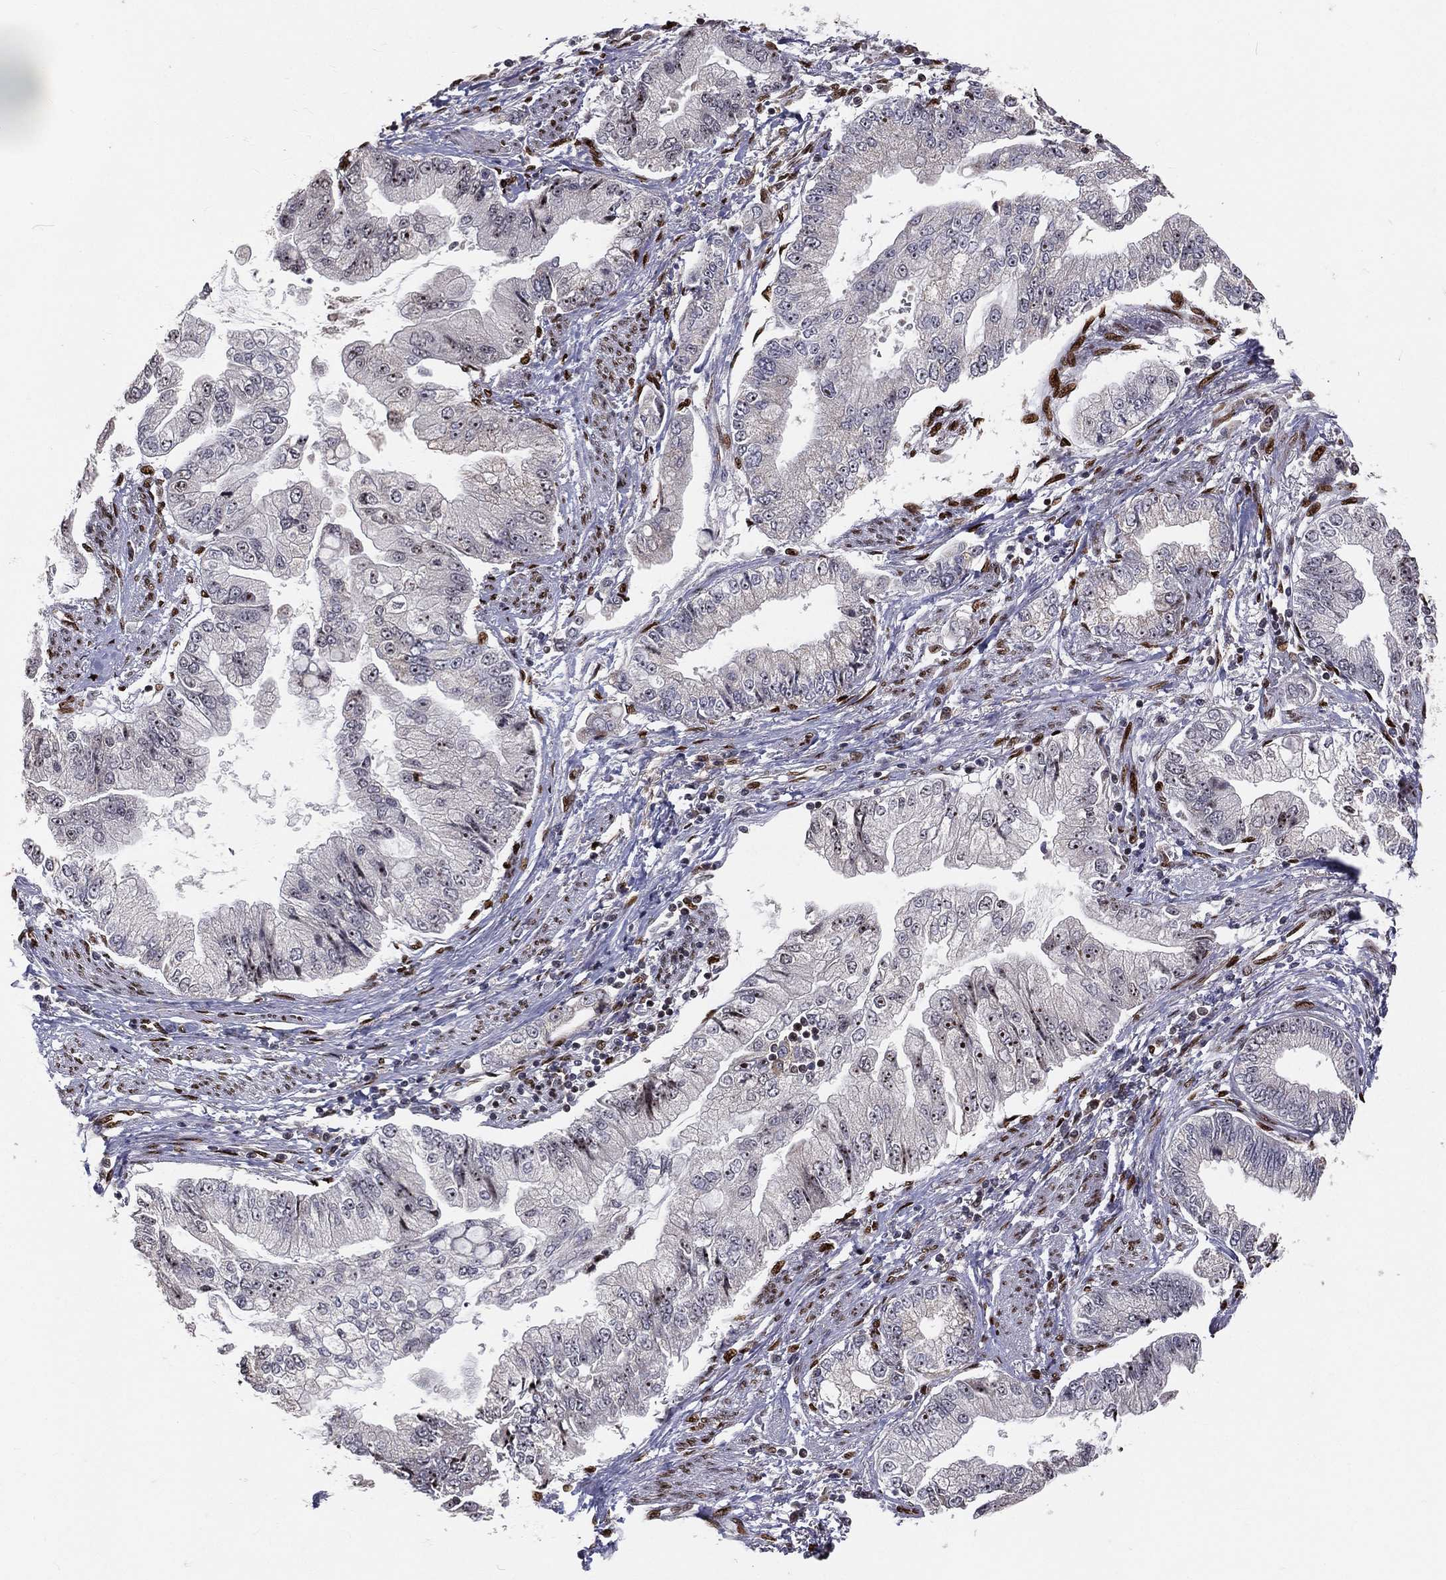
{"staining": {"intensity": "negative", "quantity": "none", "location": "none"}, "tissue": "stomach cancer", "cell_type": "Tumor cells", "image_type": "cancer", "snomed": [{"axis": "morphology", "description": "Adenocarcinoma, NOS"}, {"axis": "topography", "description": "Stomach, upper"}], "caption": "Stomach cancer was stained to show a protein in brown. There is no significant expression in tumor cells. (Immunohistochemistry, brightfield microscopy, high magnification).", "gene": "ZEB1", "patient": {"sex": "female", "age": 74}}